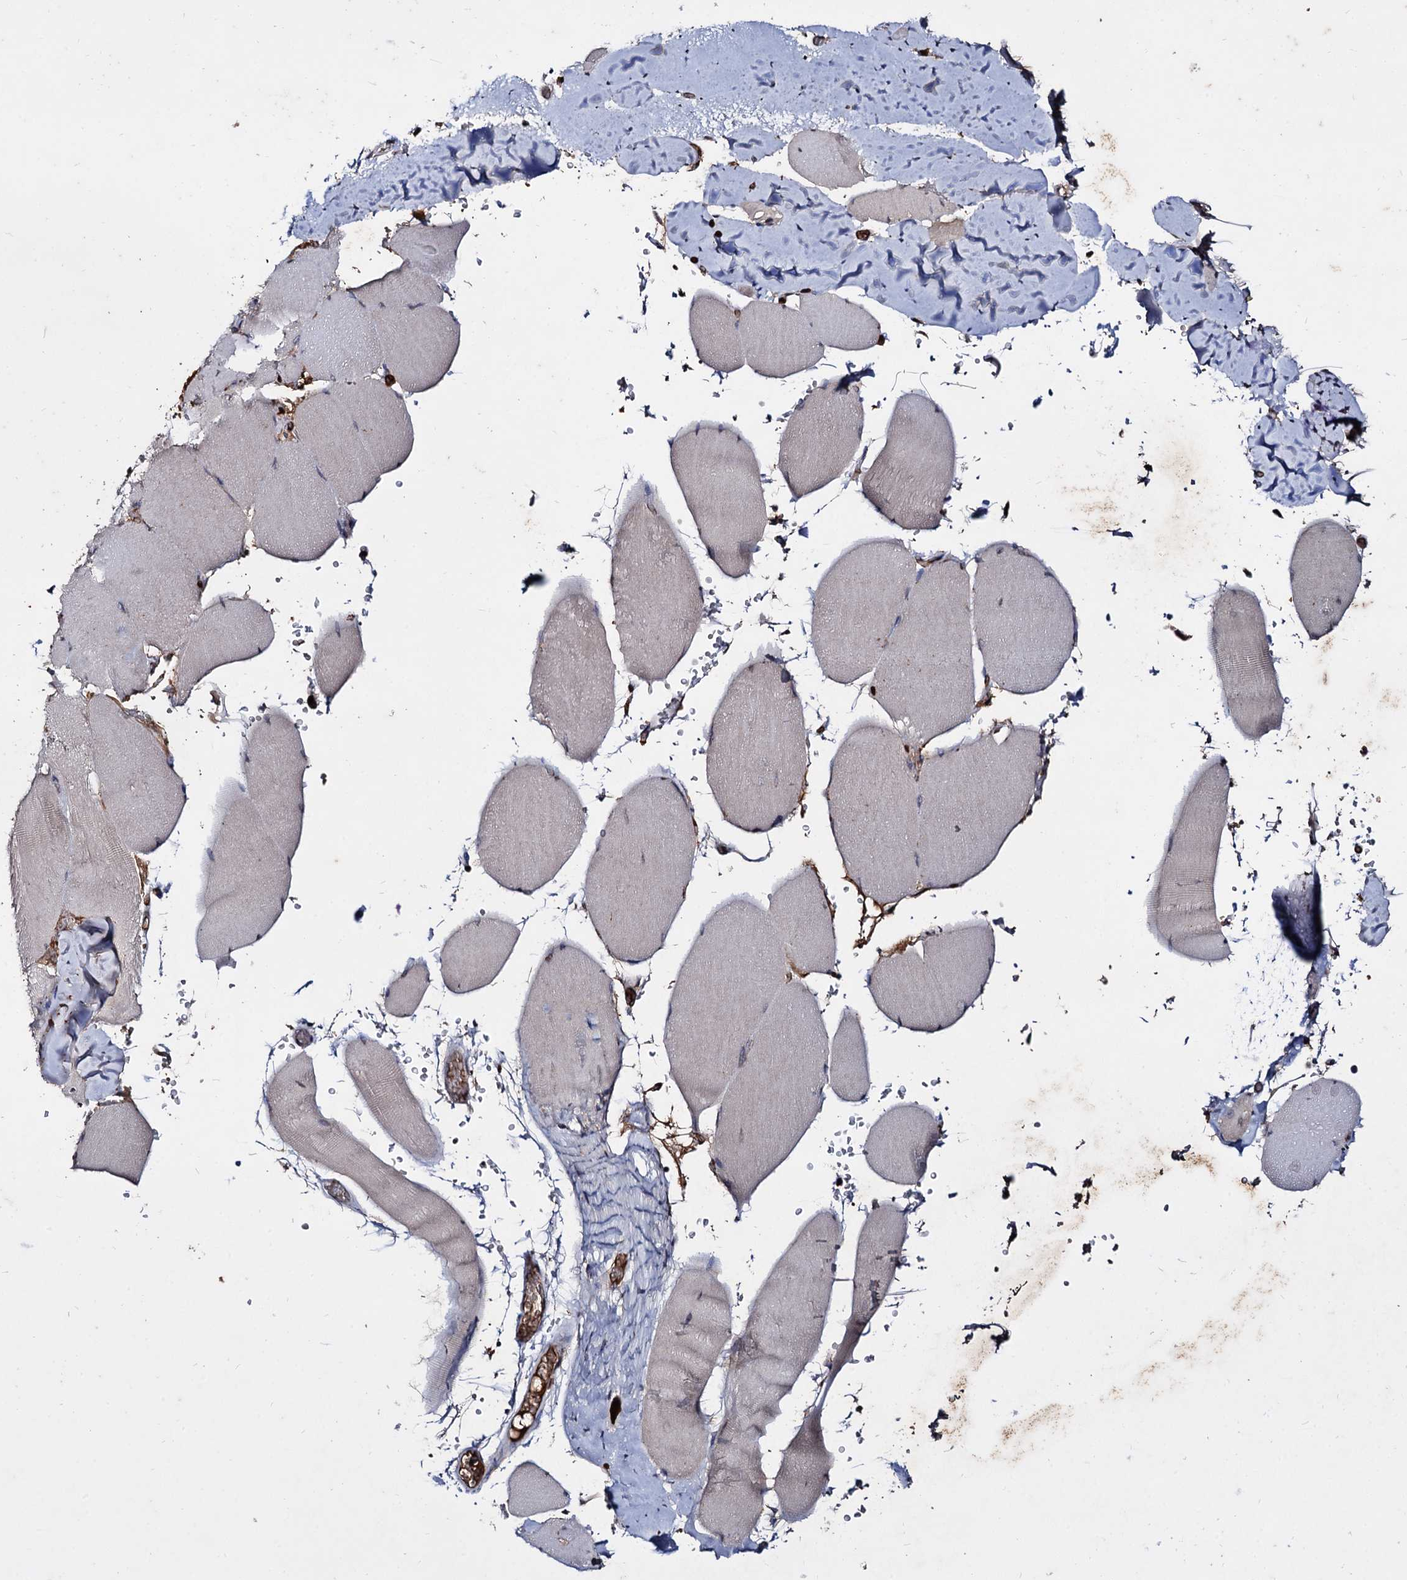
{"staining": {"intensity": "negative", "quantity": "none", "location": "none"}, "tissue": "skeletal muscle", "cell_type": "Myocytes", "image_type": "normal", "snomed": [{"axis": "morphology", "description": "Normal tissue, NOS"}, {"axis": "topography", "description": "Skeletal muscle"}, {"axis": "topography", "description": "Head-Neck"}], "caption": "Immunohistochemical staining of unremarkable skeletal muscle demonstrates no significant expression in myocytes. The staining was performed using DAB to visualize the protein expression in brown, while the nuclei were stained in blue with hematoxylin (Magnification: 20x).", "gene": "ARFIP2", "patient": {"sex": "male", "age": 66}}